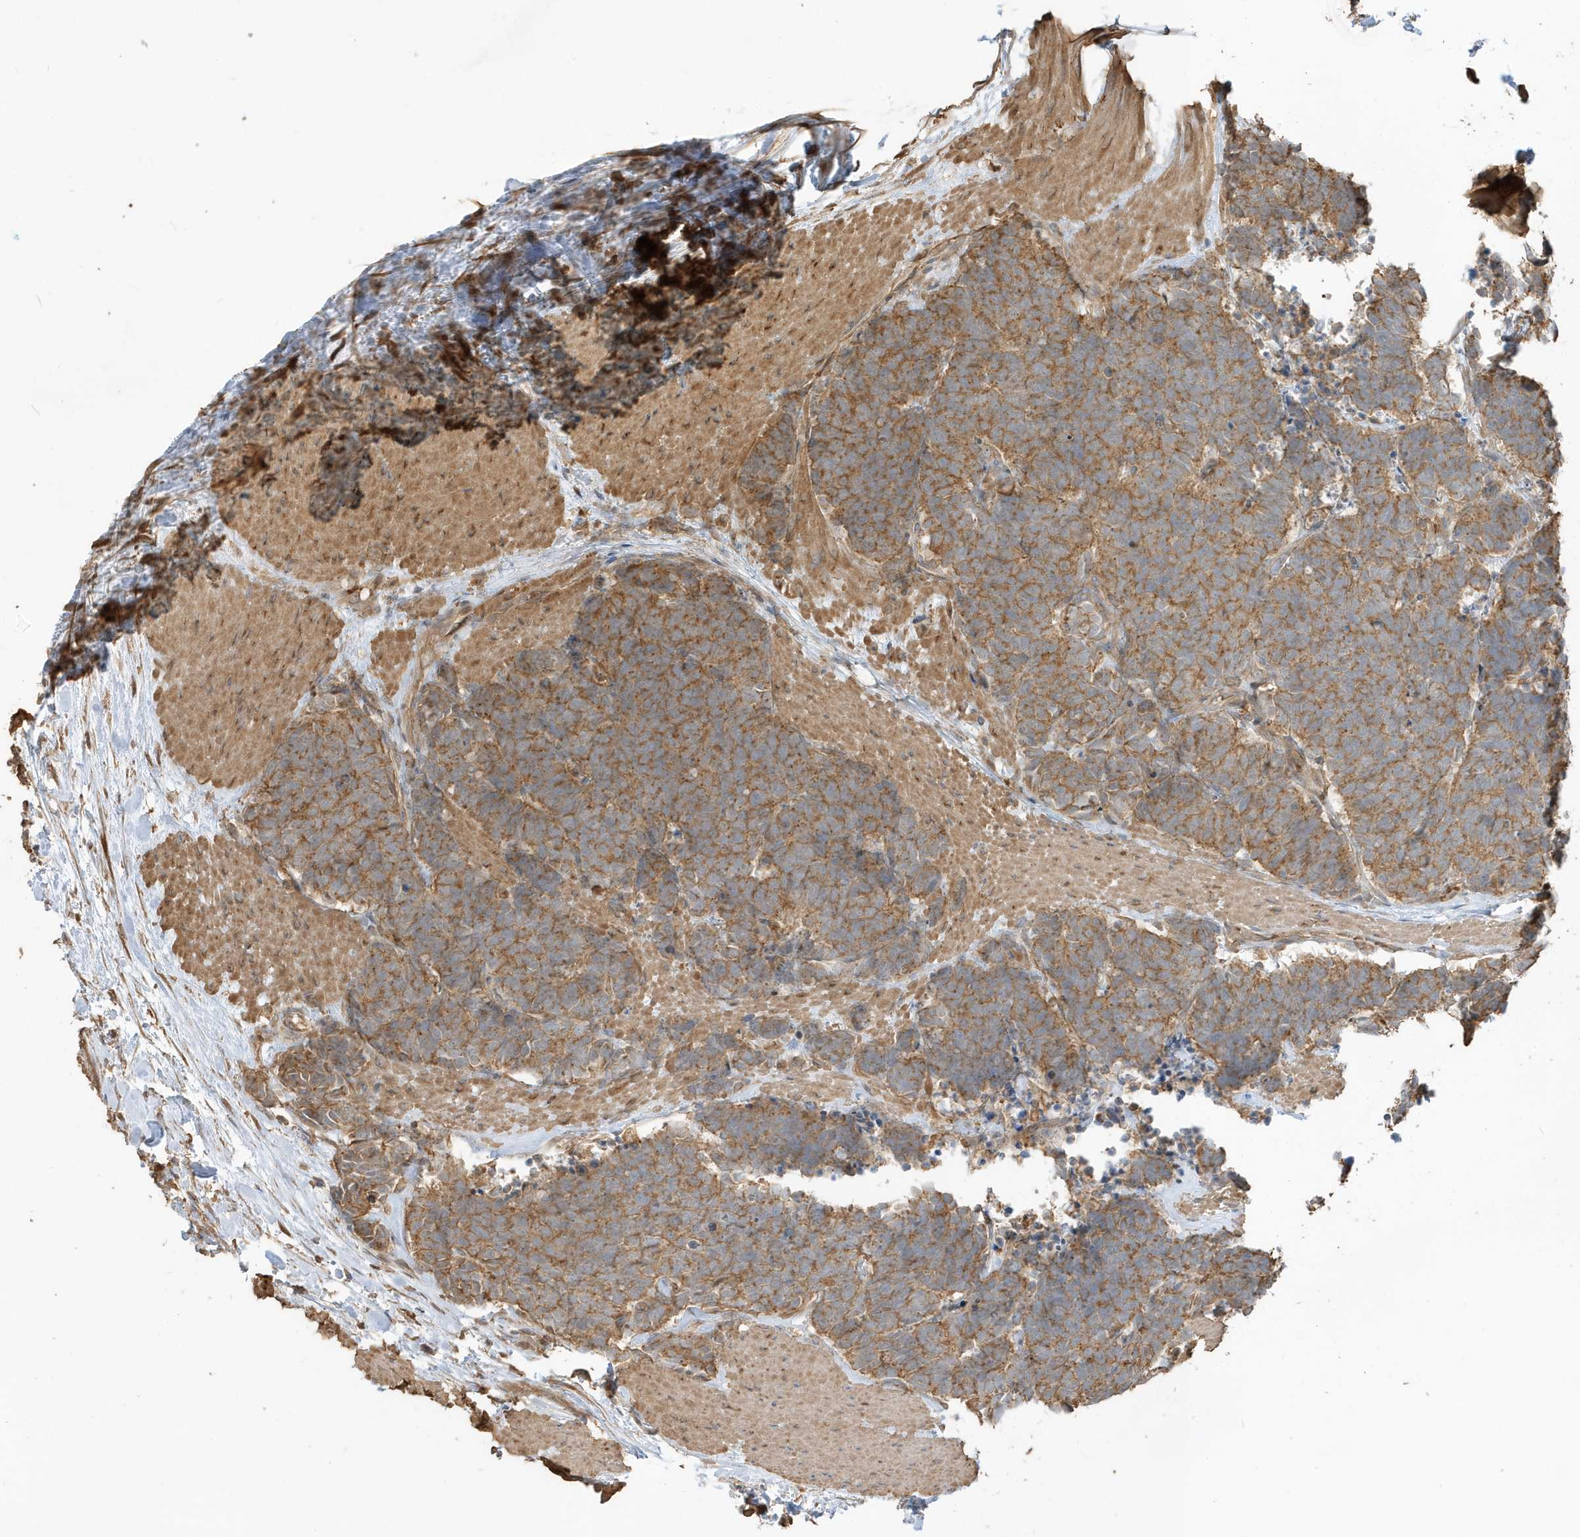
{"staining": {"intensity": "moderate", "quantity": ">75%", "location": "cytoplasmic/membranous"}, "tissue": "carcinoid", "cell_type": "Tumor cells", "image_type": "cancer", "snomed": [{"axis": "morphology", "description": "Carcinoma, NOS"}, {"axis": "morphology", "description": "Carcinoid, malignant, NOS"}, {"axis": "topography", "description": "Urinary bladder"}], "caption": "Immunohistochemistry (DAB) staining of carcinoid reveals moderate cytoplasmic/membranous protein expression in about >75% of tumor cells.", "gene": "ZBTB8A", "patient": {"sex": "male", "age": 57}}